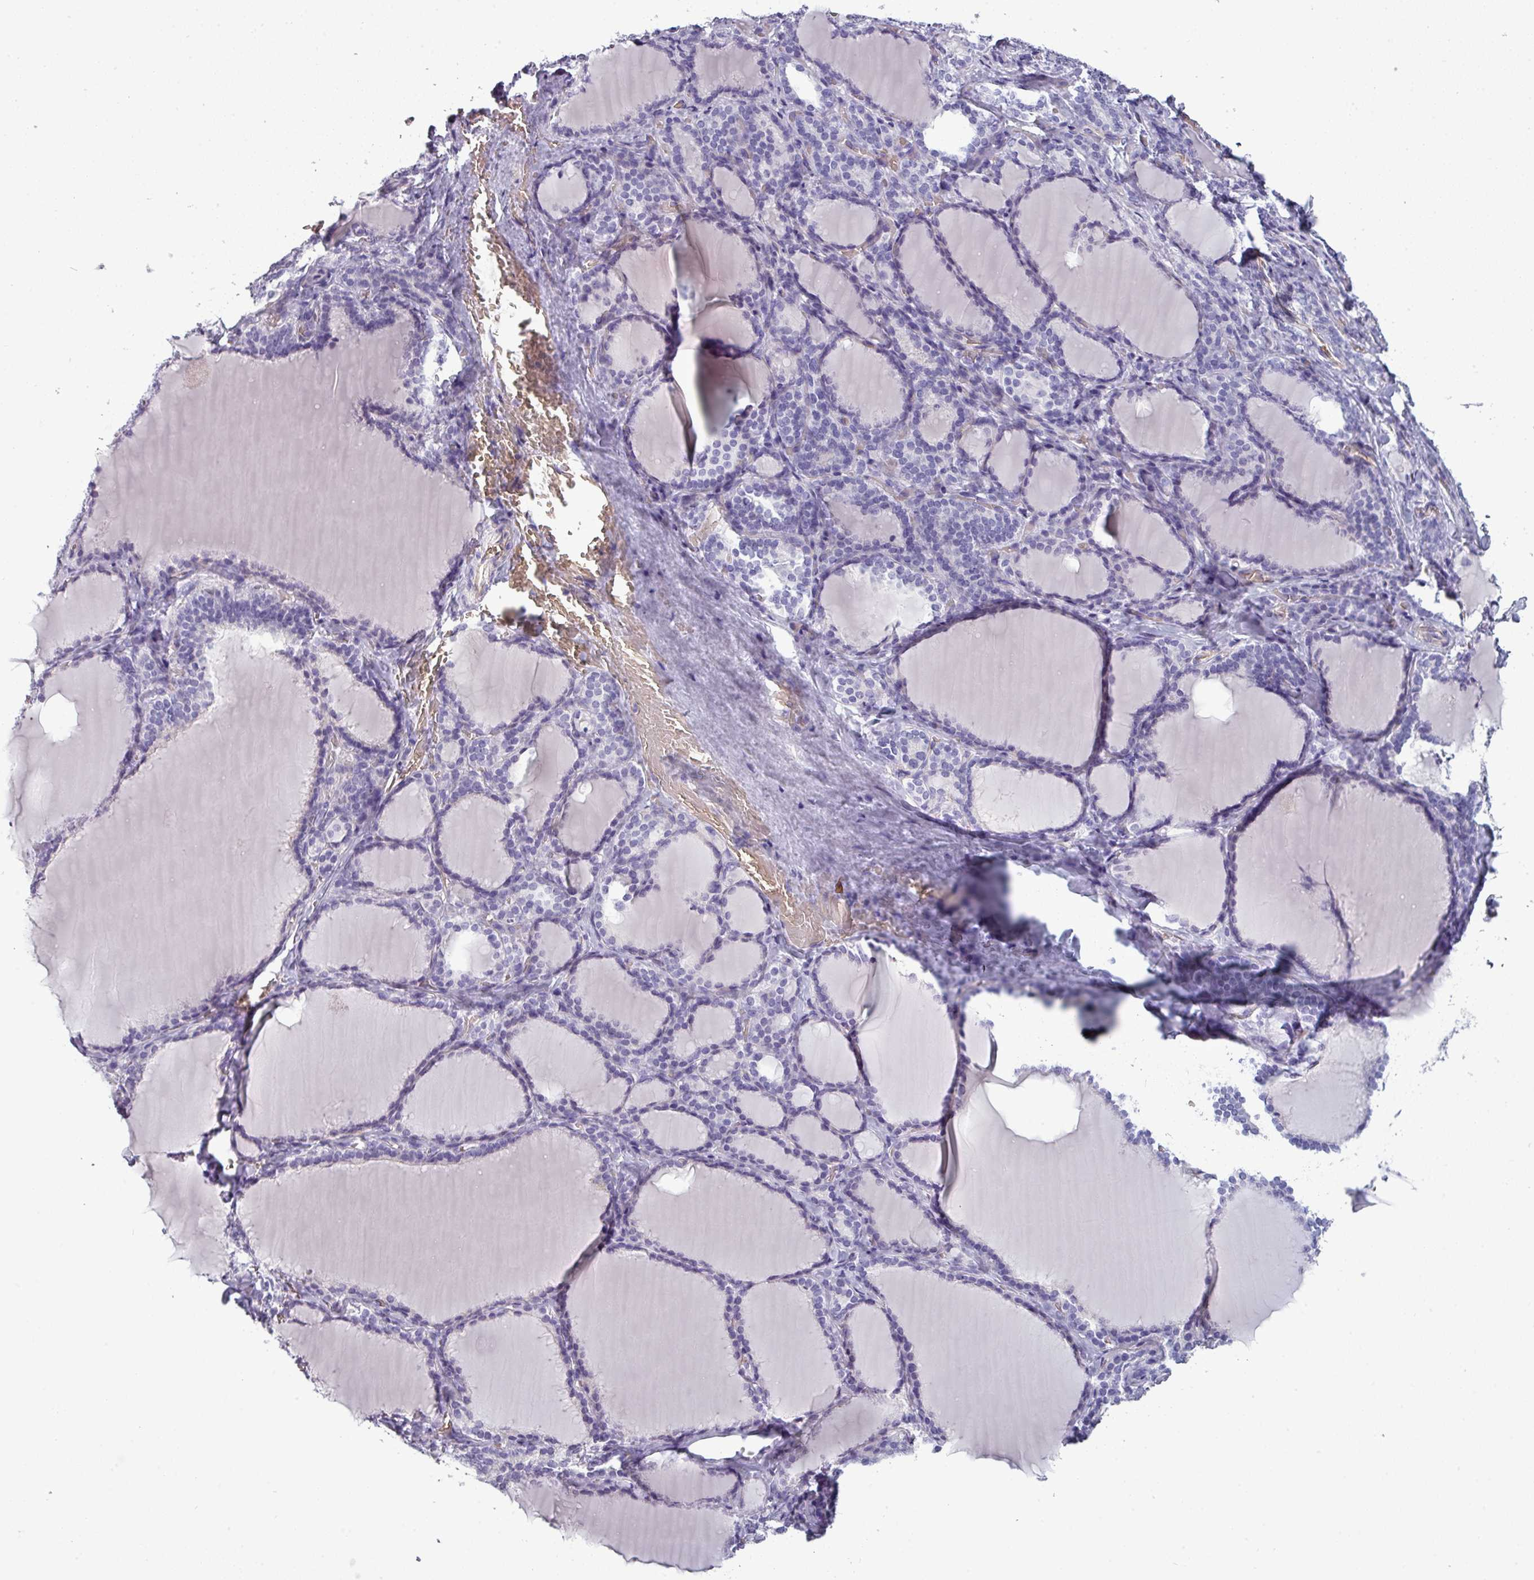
{"staining": {"intensity": "negative", "quantity": "none", "location": "none"}, "tissue": "thyroid gland", "cell_type": "Glandular cells", "image_type": "normal", "snomed": [{"axis": "morphology", "description": "Normal tissue, NOS"}, {"axis": "topography", "description": "Thyroid gland"}], "caption": "The immunohistochemistry (IHC) micrograph has no significant expression in glandular cells of thyroid gland. (Brightfield microscopy of DAB IHC at high magnification).", "gene": "AREL1", "patient": {"sex": "female", "age": 31}}